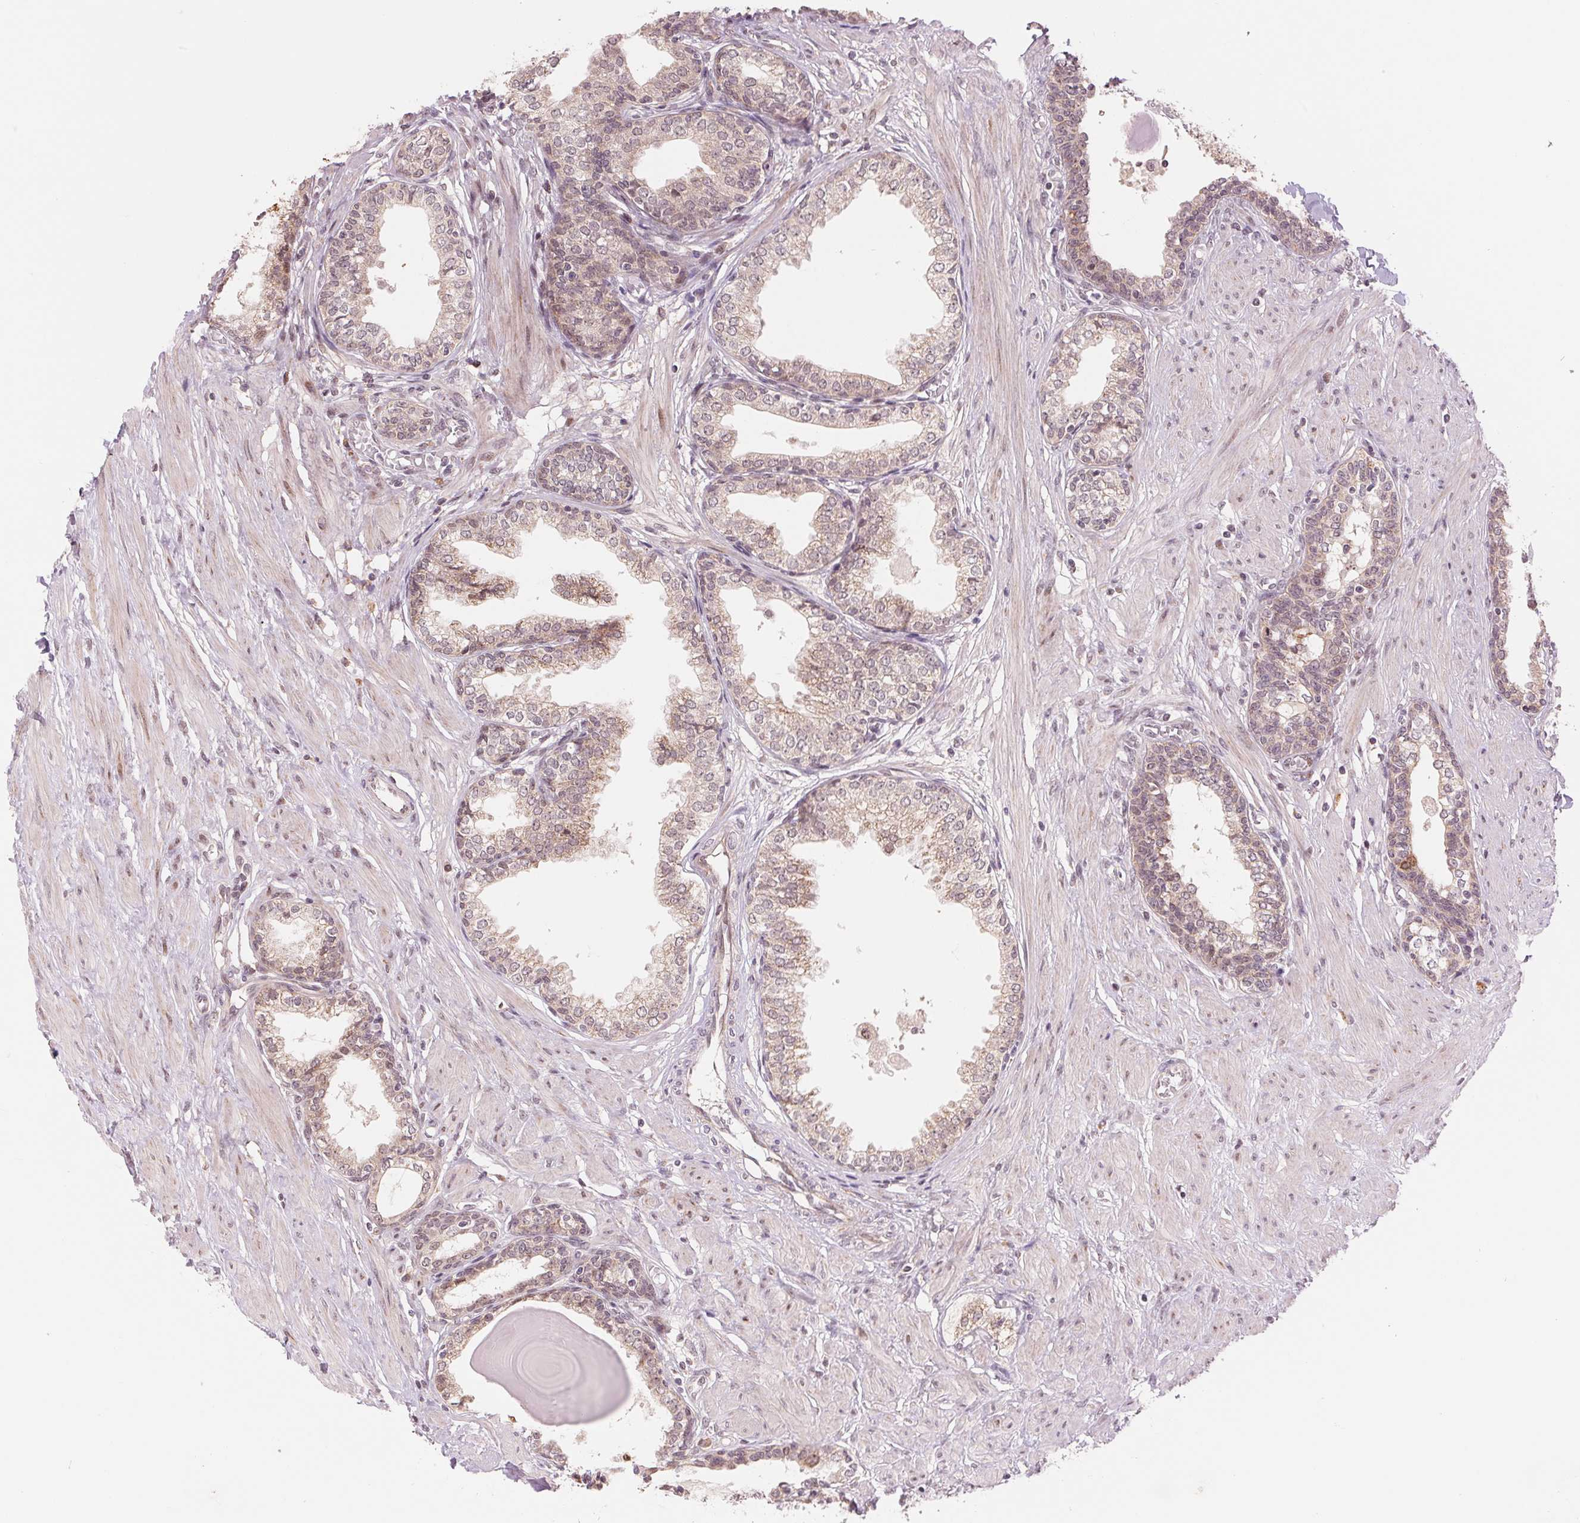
{"staining": {"intensity": "weak", "quantity": "25%-75%", "location": "cytoplasmic/membranous"}, "tissue": "prostate", "cell_type": "Glandular cells", "image_type": "normal", "snomed": [{"axis": "morphology", "description": "Normal tissue, NOS"}, {"axis": "topography", "description": "Prostate"}], "caption": "Prostate stained with IHC demonstrates weak cytoplasmic/membranous positivity in about 25%-75% of glandular cells.", "gene": "ARHGAP32", "patient": {"sex": "male", "age": 55}}